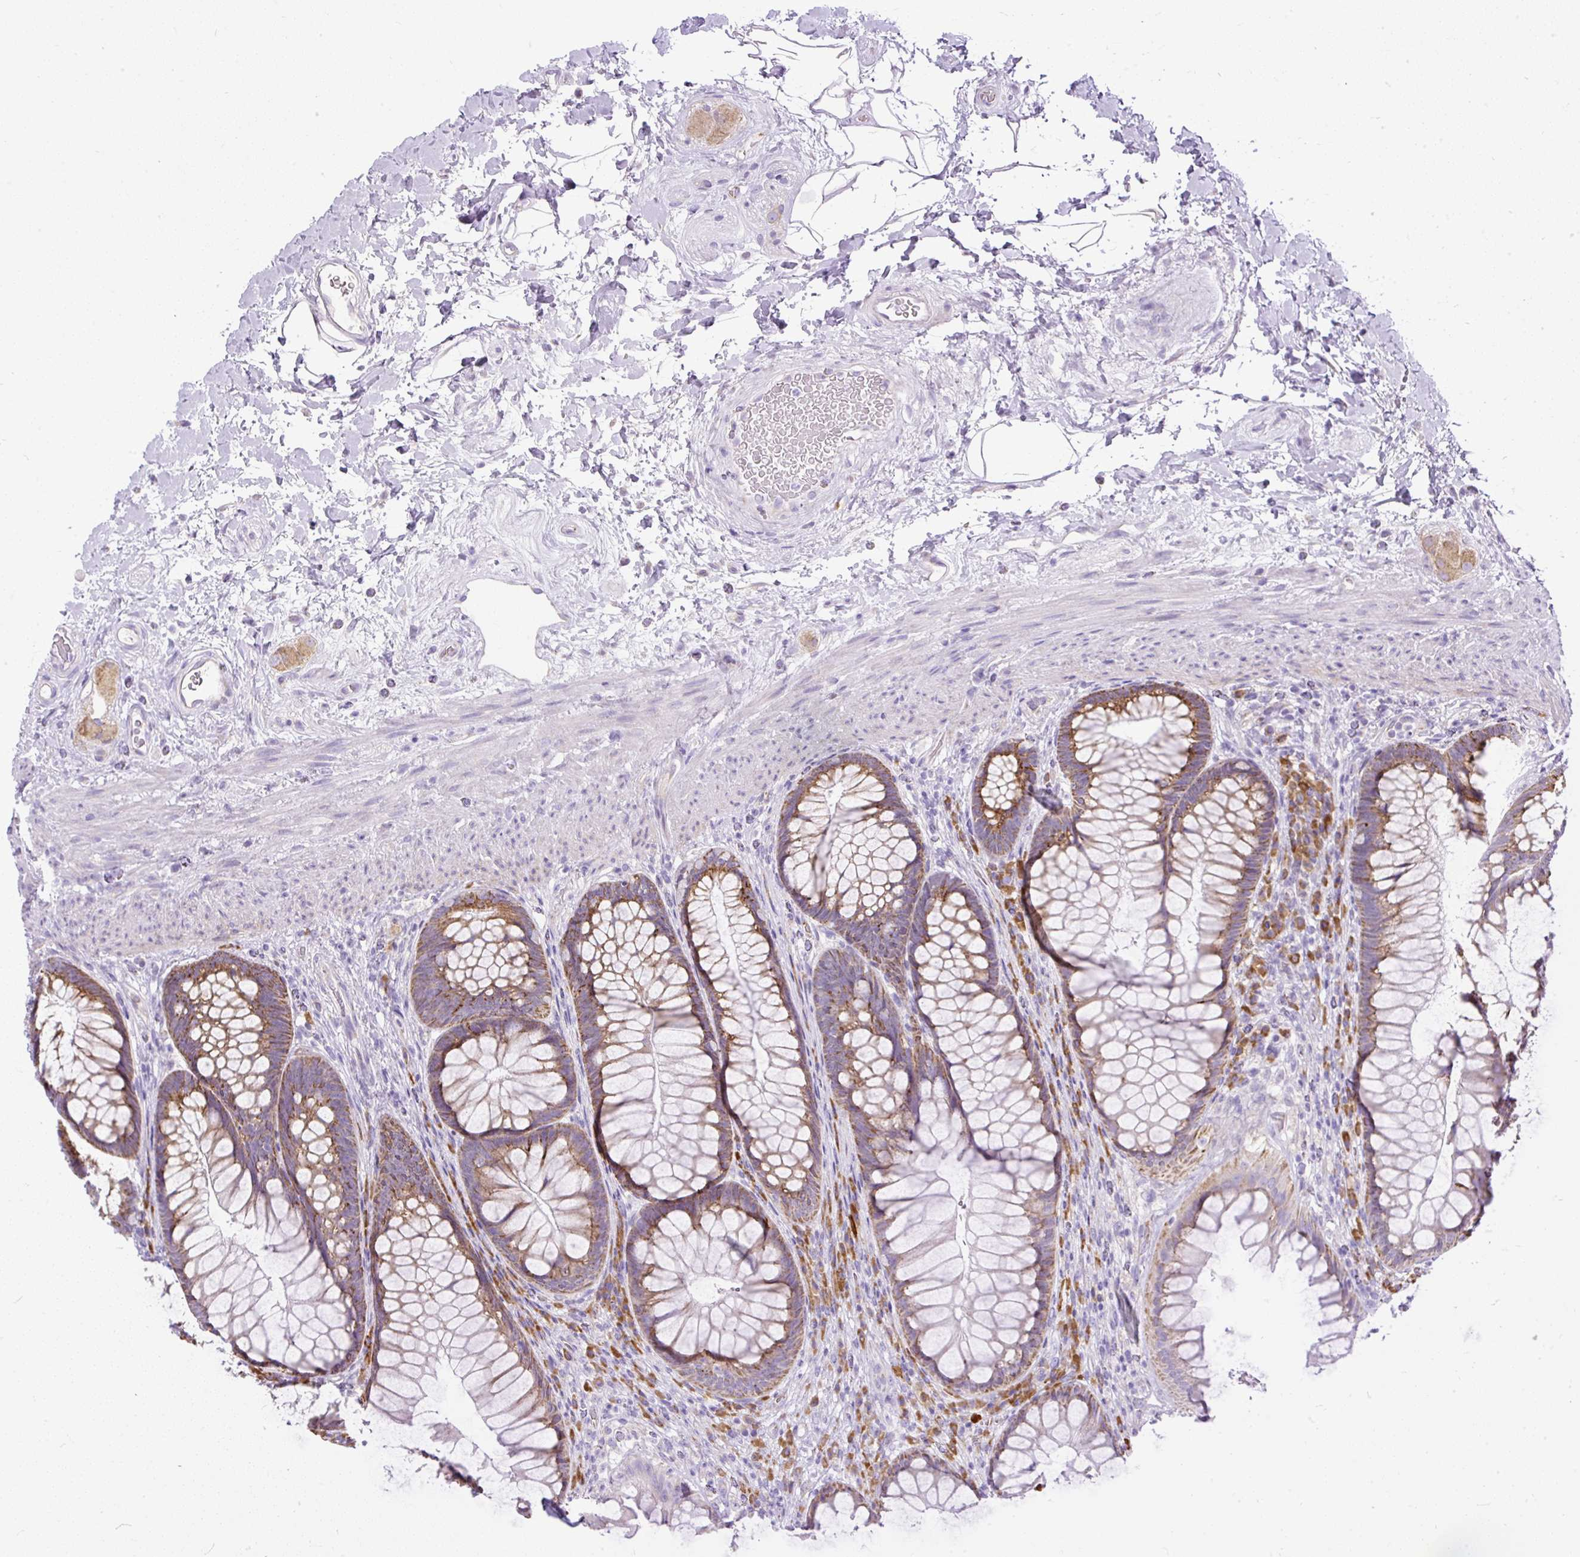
{"staining": {"intensity": "moderate", "quantity": ">75%", "location": "cytoplasmic/membranous"}, "tissue": "rectum", "cell_type": "Glandular cells", "image_type": "normal", "snomed": [{"axis": "morphology", "description": "Normal tissue, NOS"}, {"axis": "topography", "description": "Rectum"}], "caption": "Human rectum stained with a brown dye displays moderate cytoplasmic/membranous positive staining in about >75% of glandular cells.", "gene": "SYBU", "patient": {"sex": "male", "age": 53}}